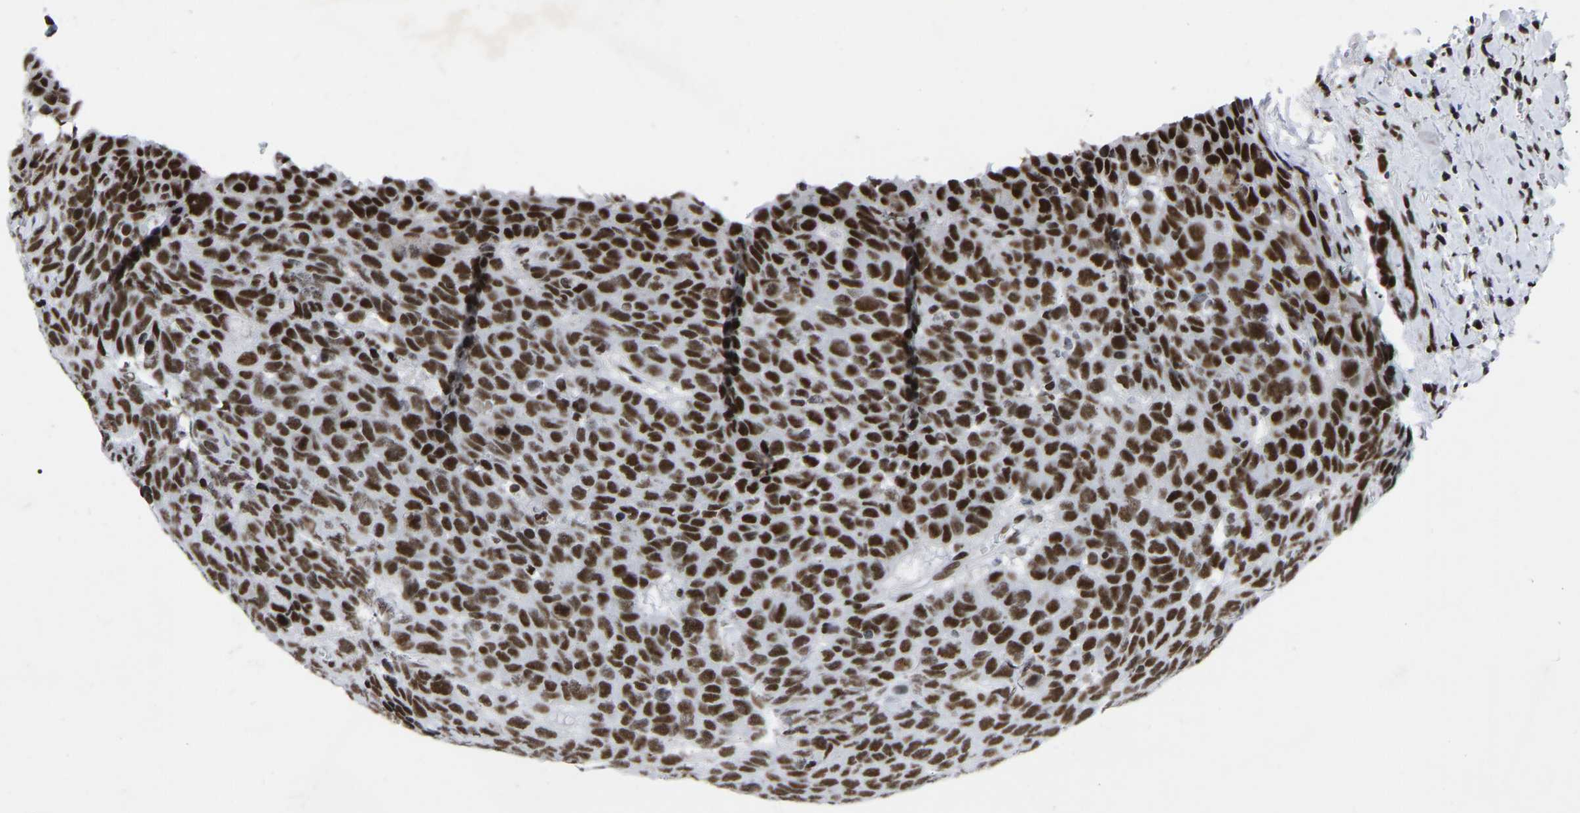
{"staining": {"intensity": "strong", "quantity": ">75%", "location": "nuclear"}, "tissue": "head and neck cancer", "cell_type": "Tumor cells", "image_type": "cancer", "snomed": [{"axis": "morphology", "description": "Squamous cell carcinoma, NOS"}, {"axis": "topography", "description": "Head-Neck"}], "caption": "Immunohistochemical staining of head and neck cancer (squamous cell carcinoma) shows strong nuclear protein expression in approximately >75% of tumor cells.", "gene": "PRCC", "patient": {"sex": "male", "age": 66}}